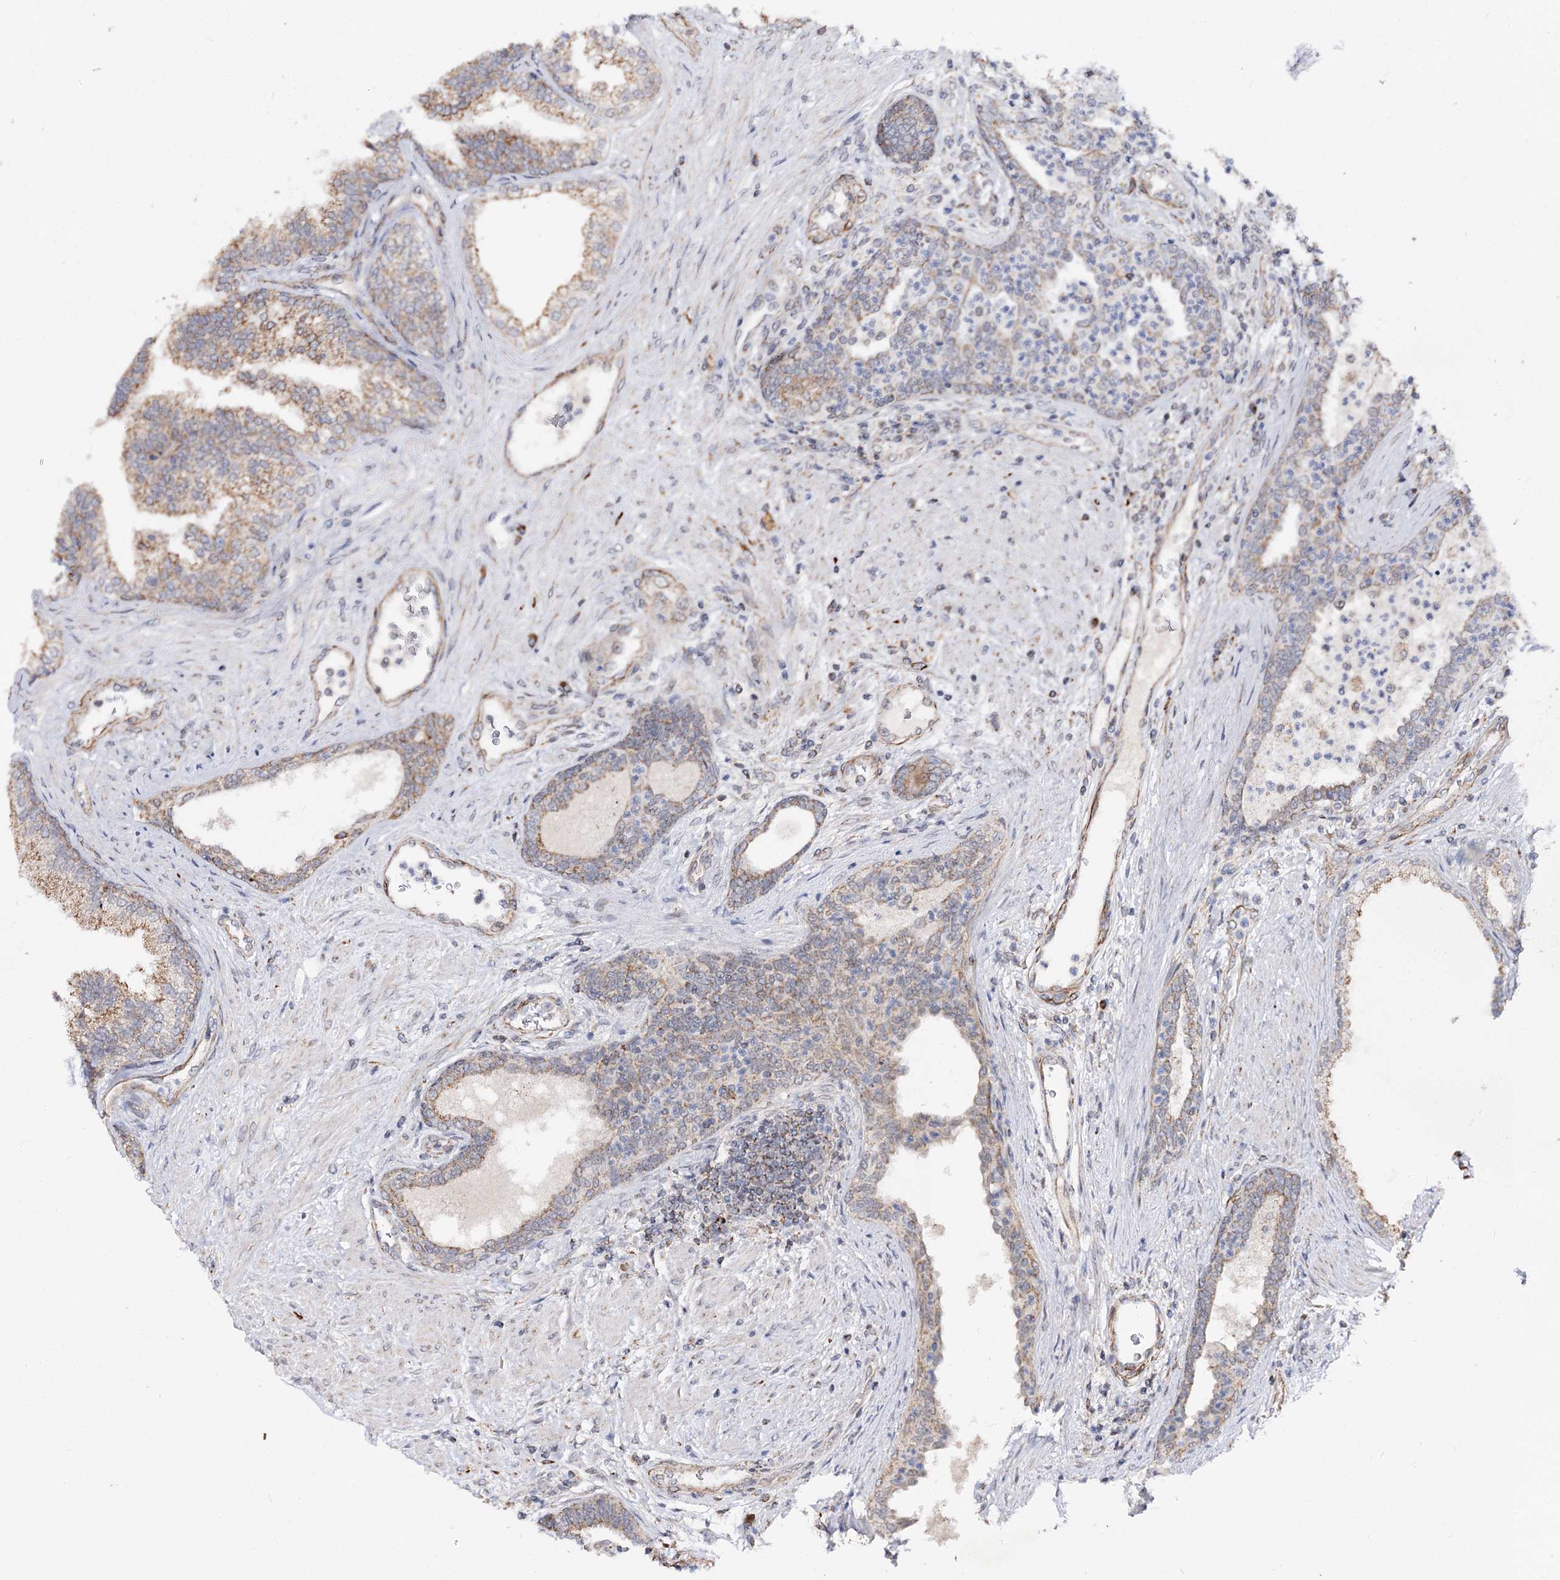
{"staining": {"intensity": "moderate", "quantity": ">75%", "location": "cytoplasmic/membranous"}, "tissue": "prostate", "cell_type": "Glandular cells", "image_type": "normal", "snomed": [{"axis": "morphology", "description": "Normal tissue, NOS"}, {"axis": "topography", "description": "Prostate"}], "caption": "Normal prostate was stained to show a protein in brown. There is medium levels of moderate cytoplasmic/membranous positivity in about >75% of glandular cells.", "gene": "CBR4", "patient": {"sex": "male", "age": 76}}